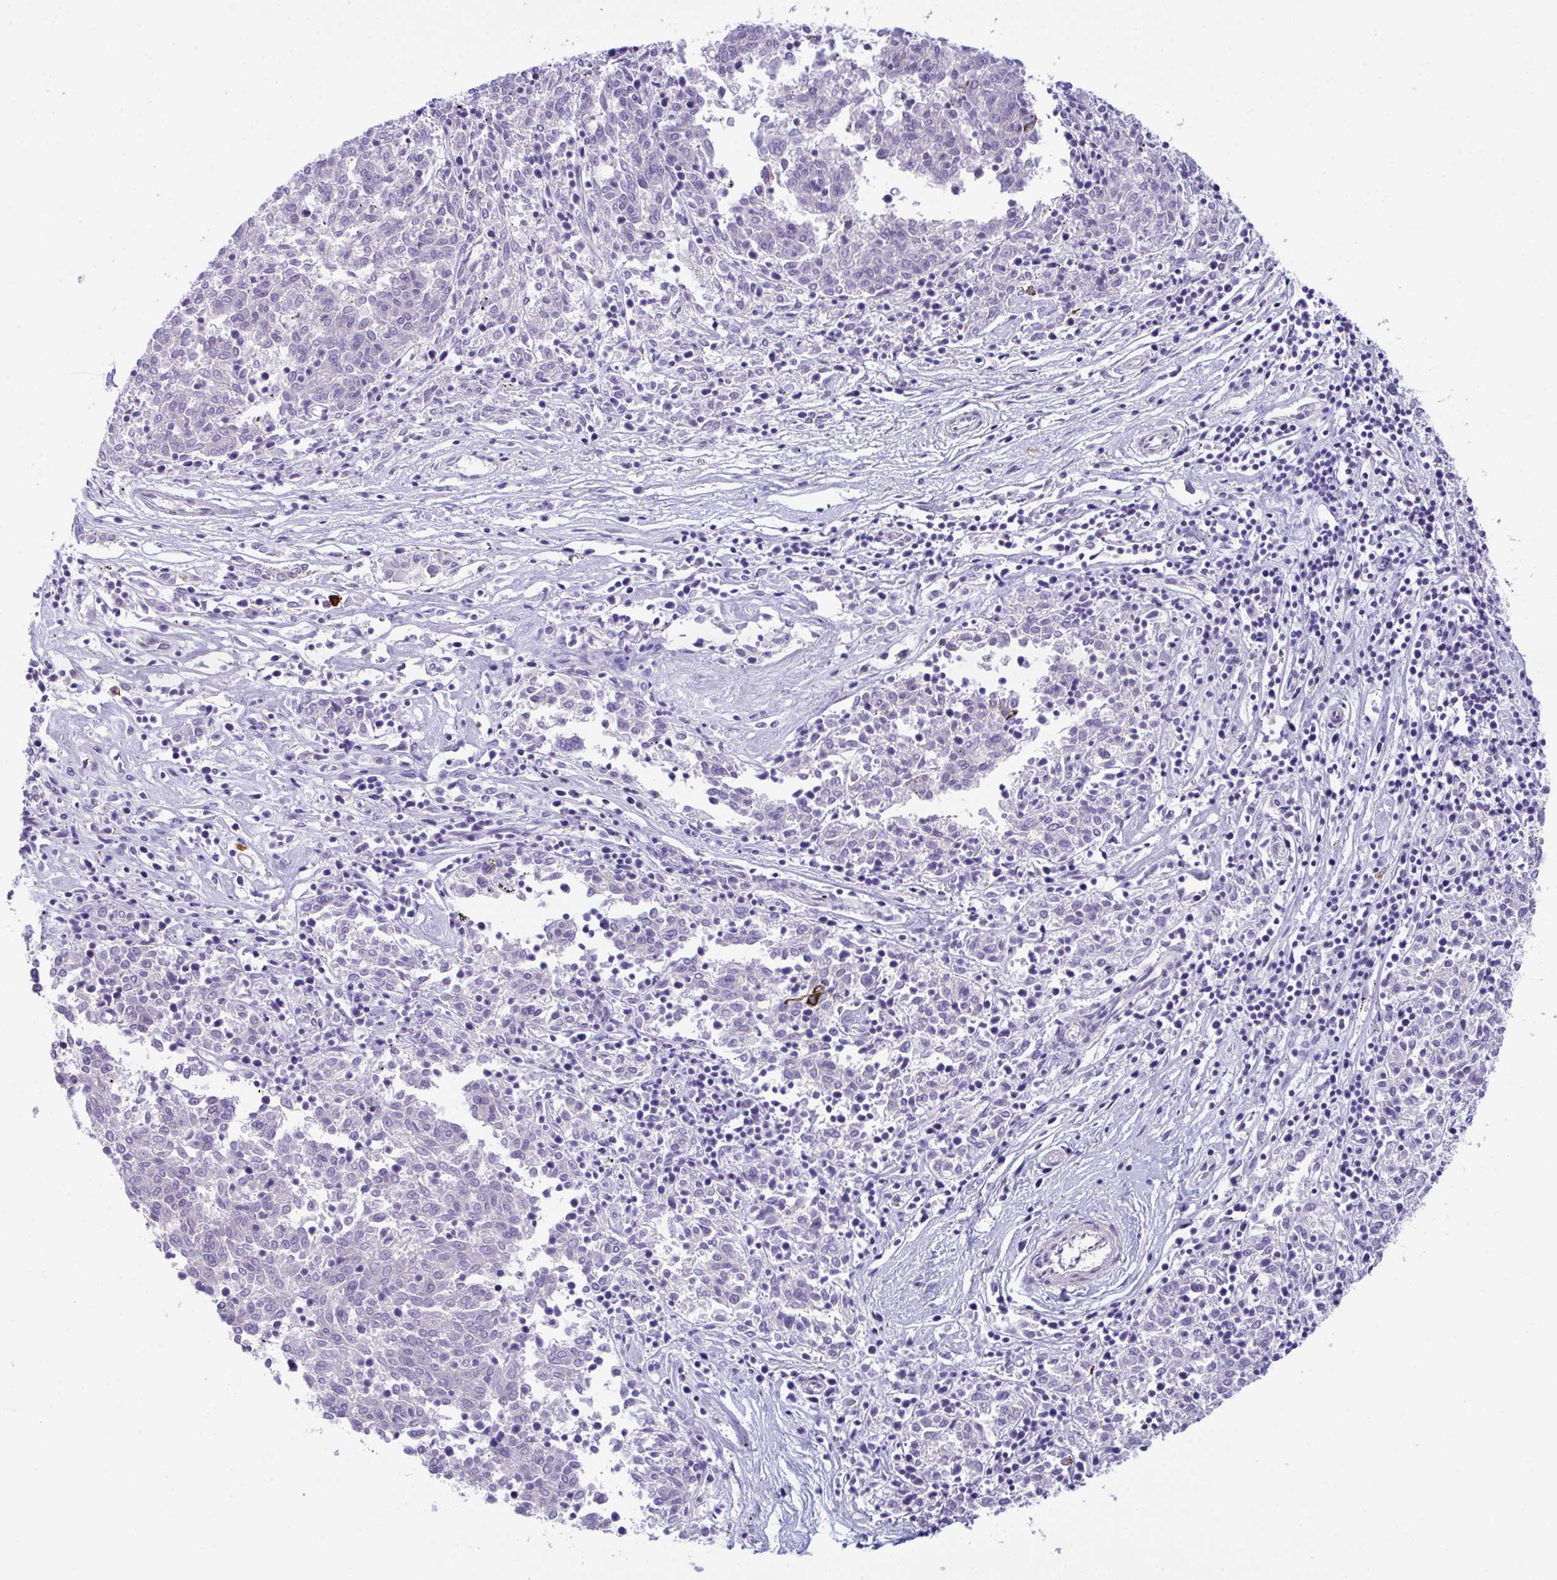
{"staining": {"intensity": "negative", "quantity": "none", "location": "none"}, "tissue": "melanoma", "cell_type": "Tumor cells", "image_type": "cancer", "snomed": [{"axis": "morphology", "description": "Malignant melanoma, NOS"}, {"axis": "topography", "description": "Skin"}], "caption": "Malignant melanoma was stained to show a protein in brown. There is no significant staining in tumor cells.", "gene": "USP35", "patient": {"sex": "female", "age": 72}}